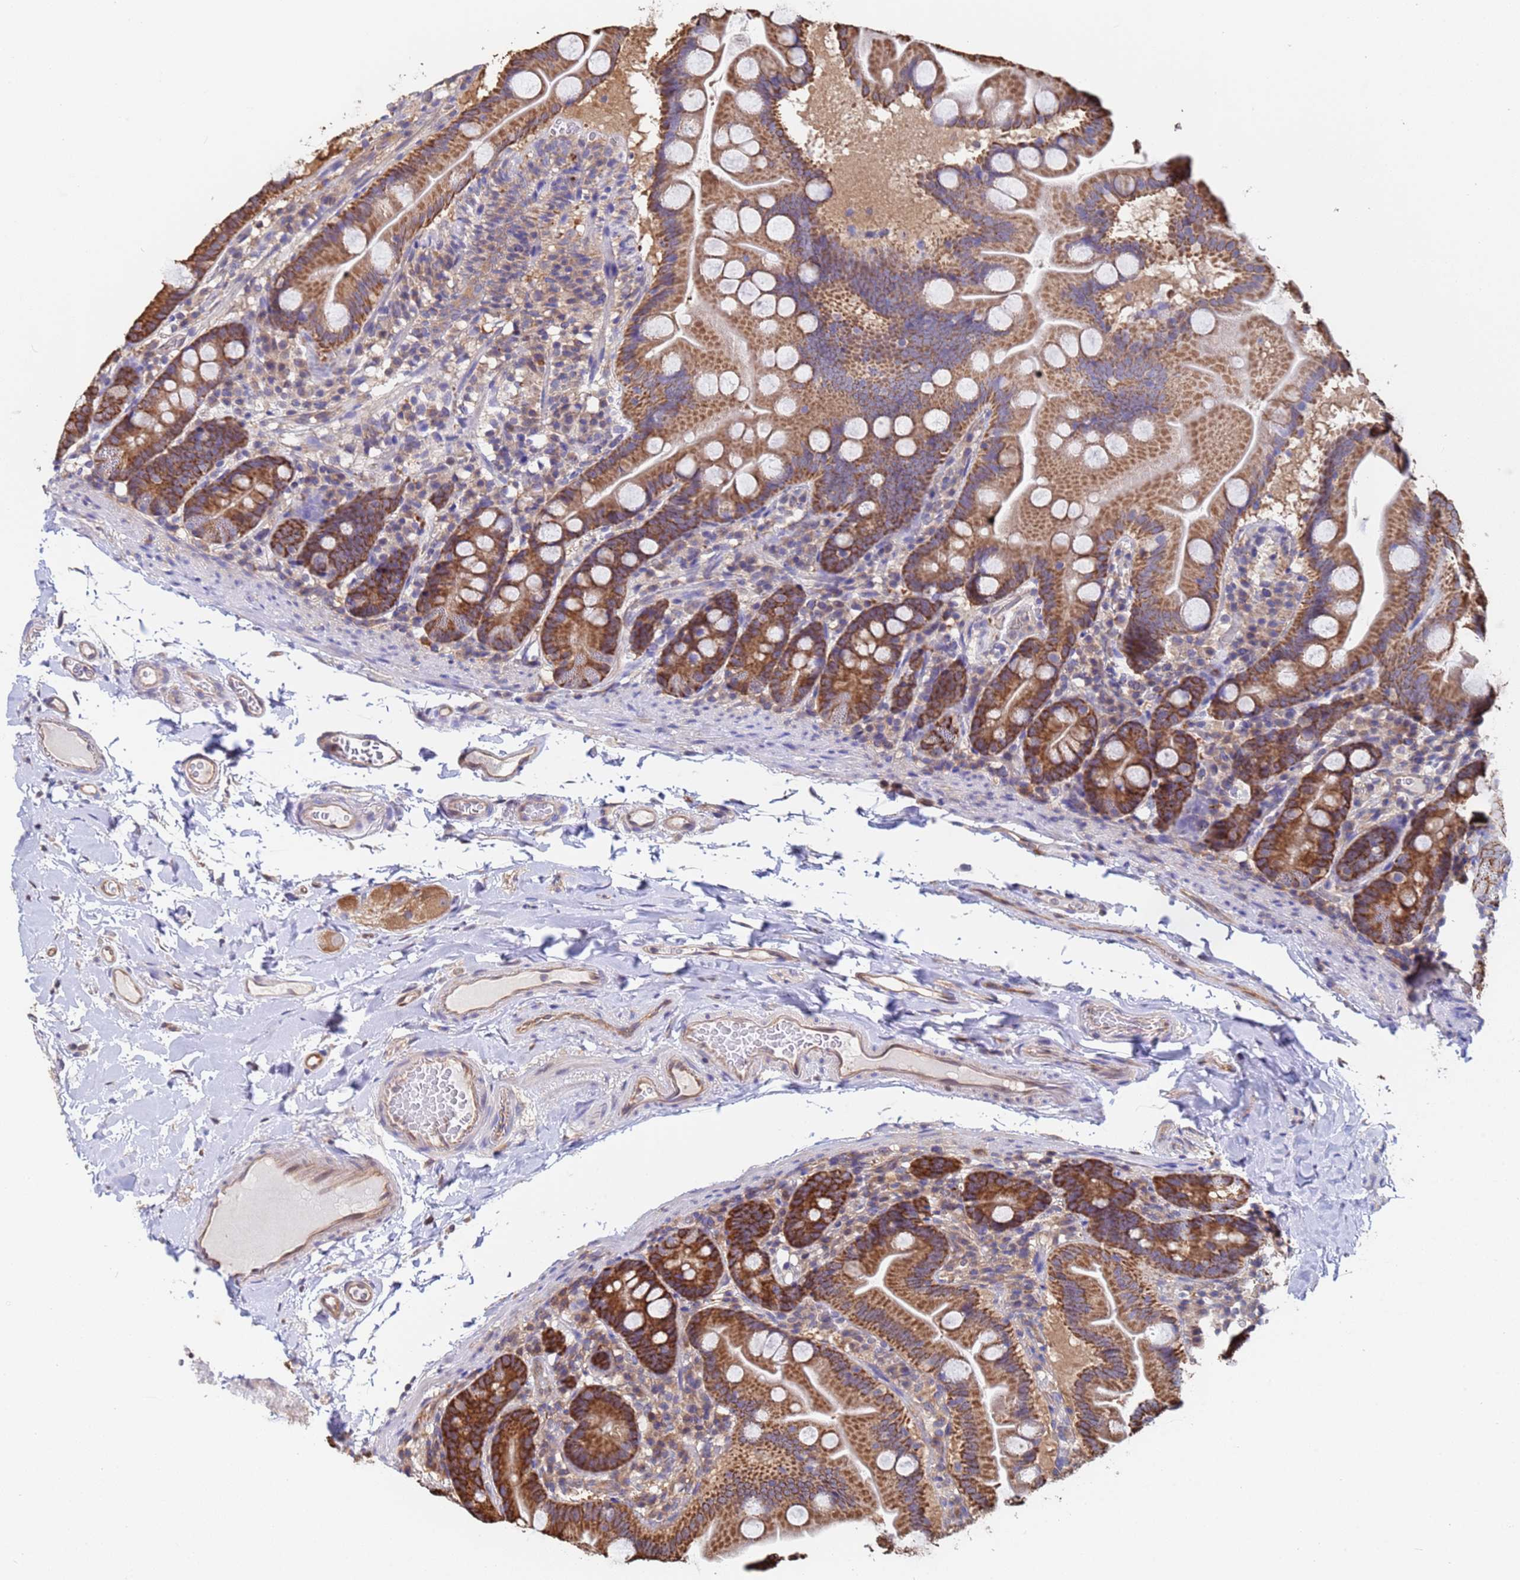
{"staining": {"intensity": "moderate", "quantity": ">75%", "location": "cytoplasmic/membranous"}, "tissue": "small intestine", "cell_type": "Glandular cells", "image_type": "normal", "snomed": [{"axis": "morphology", "description": "Normal tissue, NOS"}, {"axis": "topography", "description": "Small intestine"}], "caption": "Immunohistochemistry (IHC) of unremarkable small intestine shows medium levels of moderate cytoplasmic/membranous expression in about >75% of glandular cells.", "gene": "FAM25A", "patient": {"sex": "female", "age": 68}}